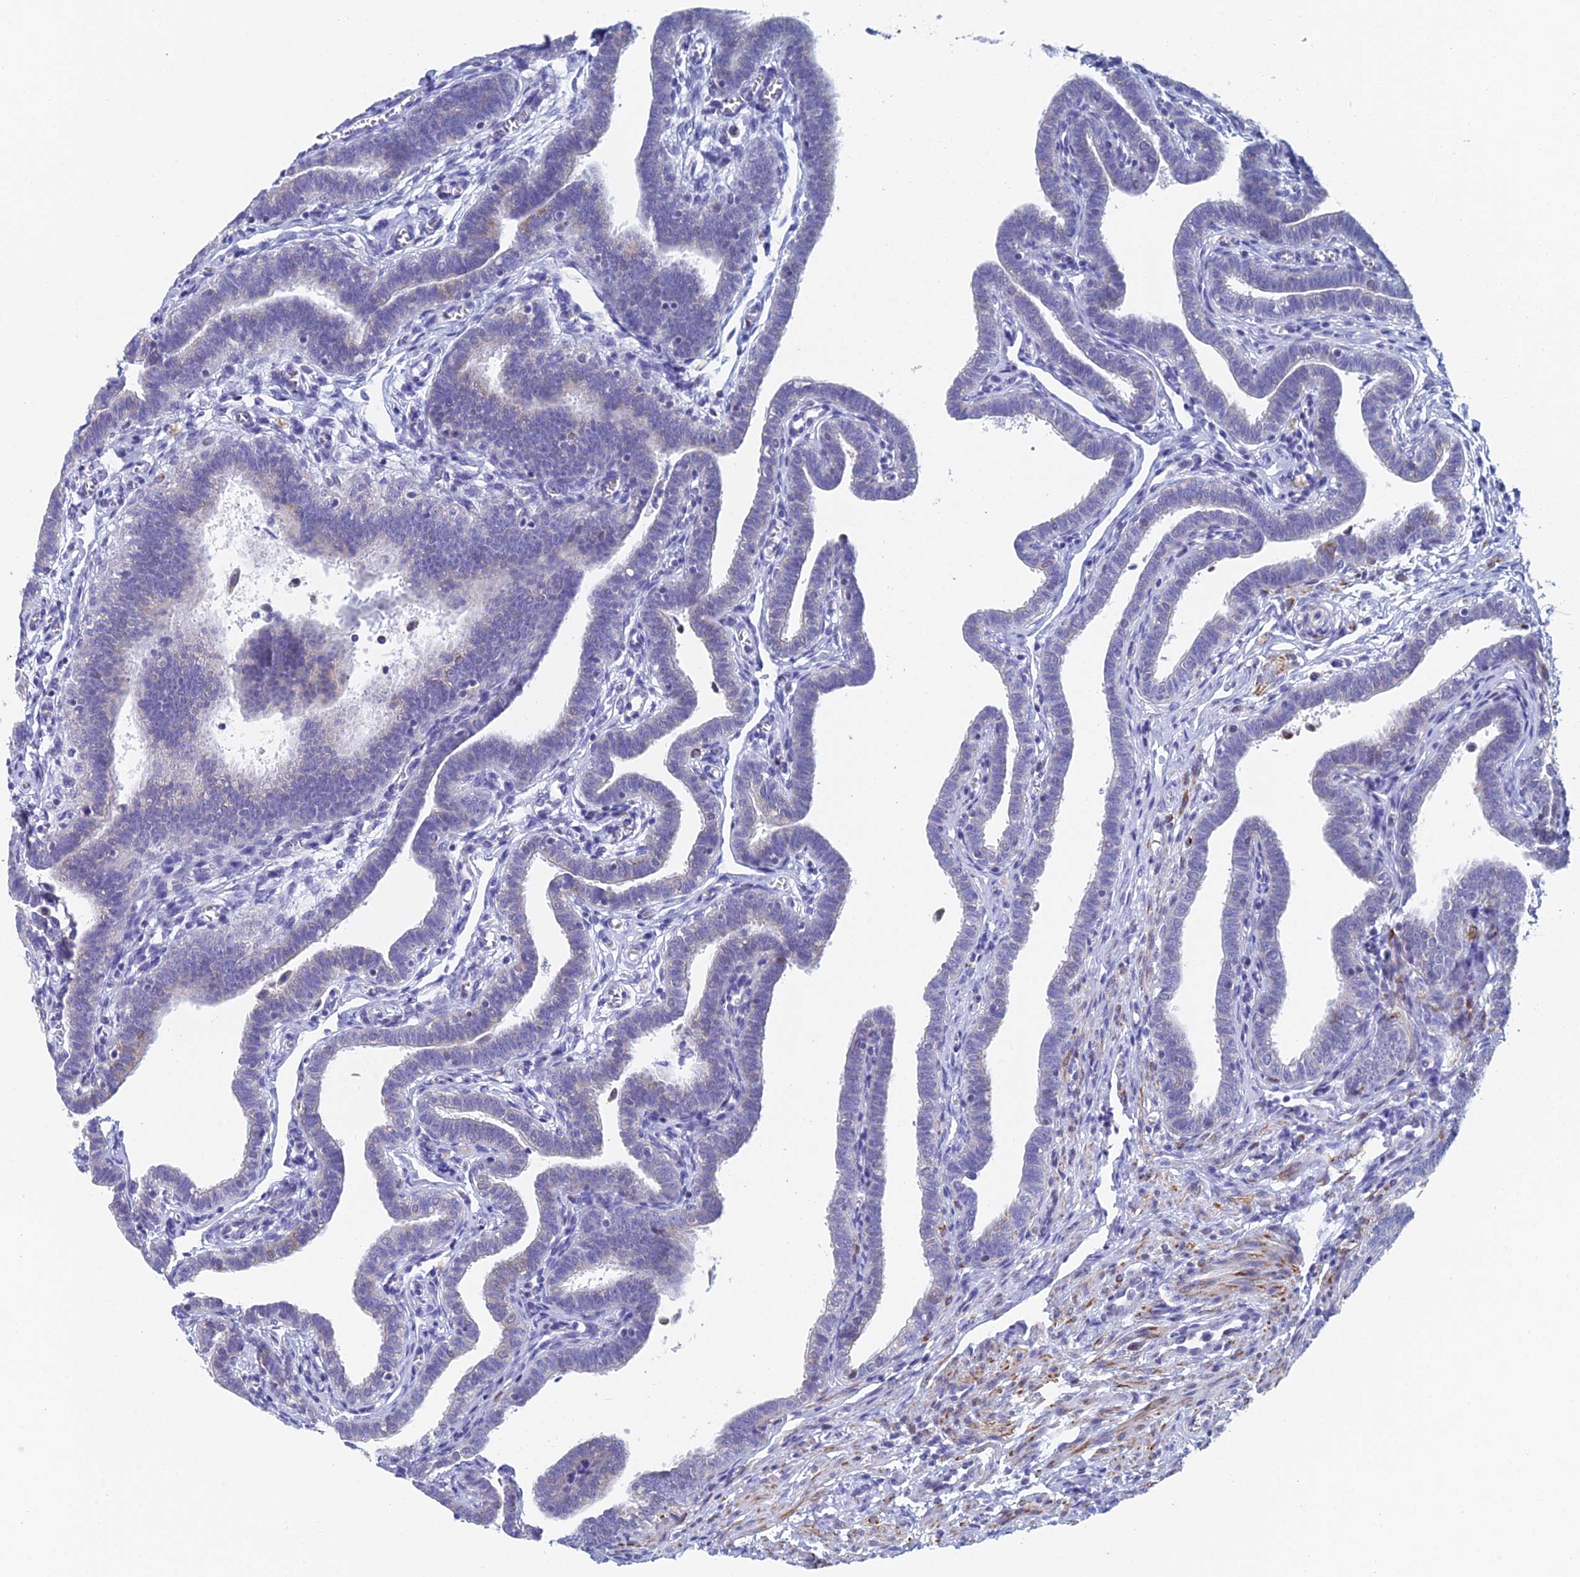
{"staining": {"intensity": "weak", "quantity": "<25%", "location": "cytoplasmic/membranous"}, "tissue": "fallopian tube", "cell_type": "Glandular cells", "image_type": "normal", "snomed": [{"axis": "morphology", "description": "Normal tissue, NOS"}, {"axis": "topography", "description": "Fallopian tube"}], "caption": "Fallopian tube stained for a protein using IHC exhibits no staining glandular cells.", "gene": "ACSM1", "patient": {"sex": "female", "age": 36}}